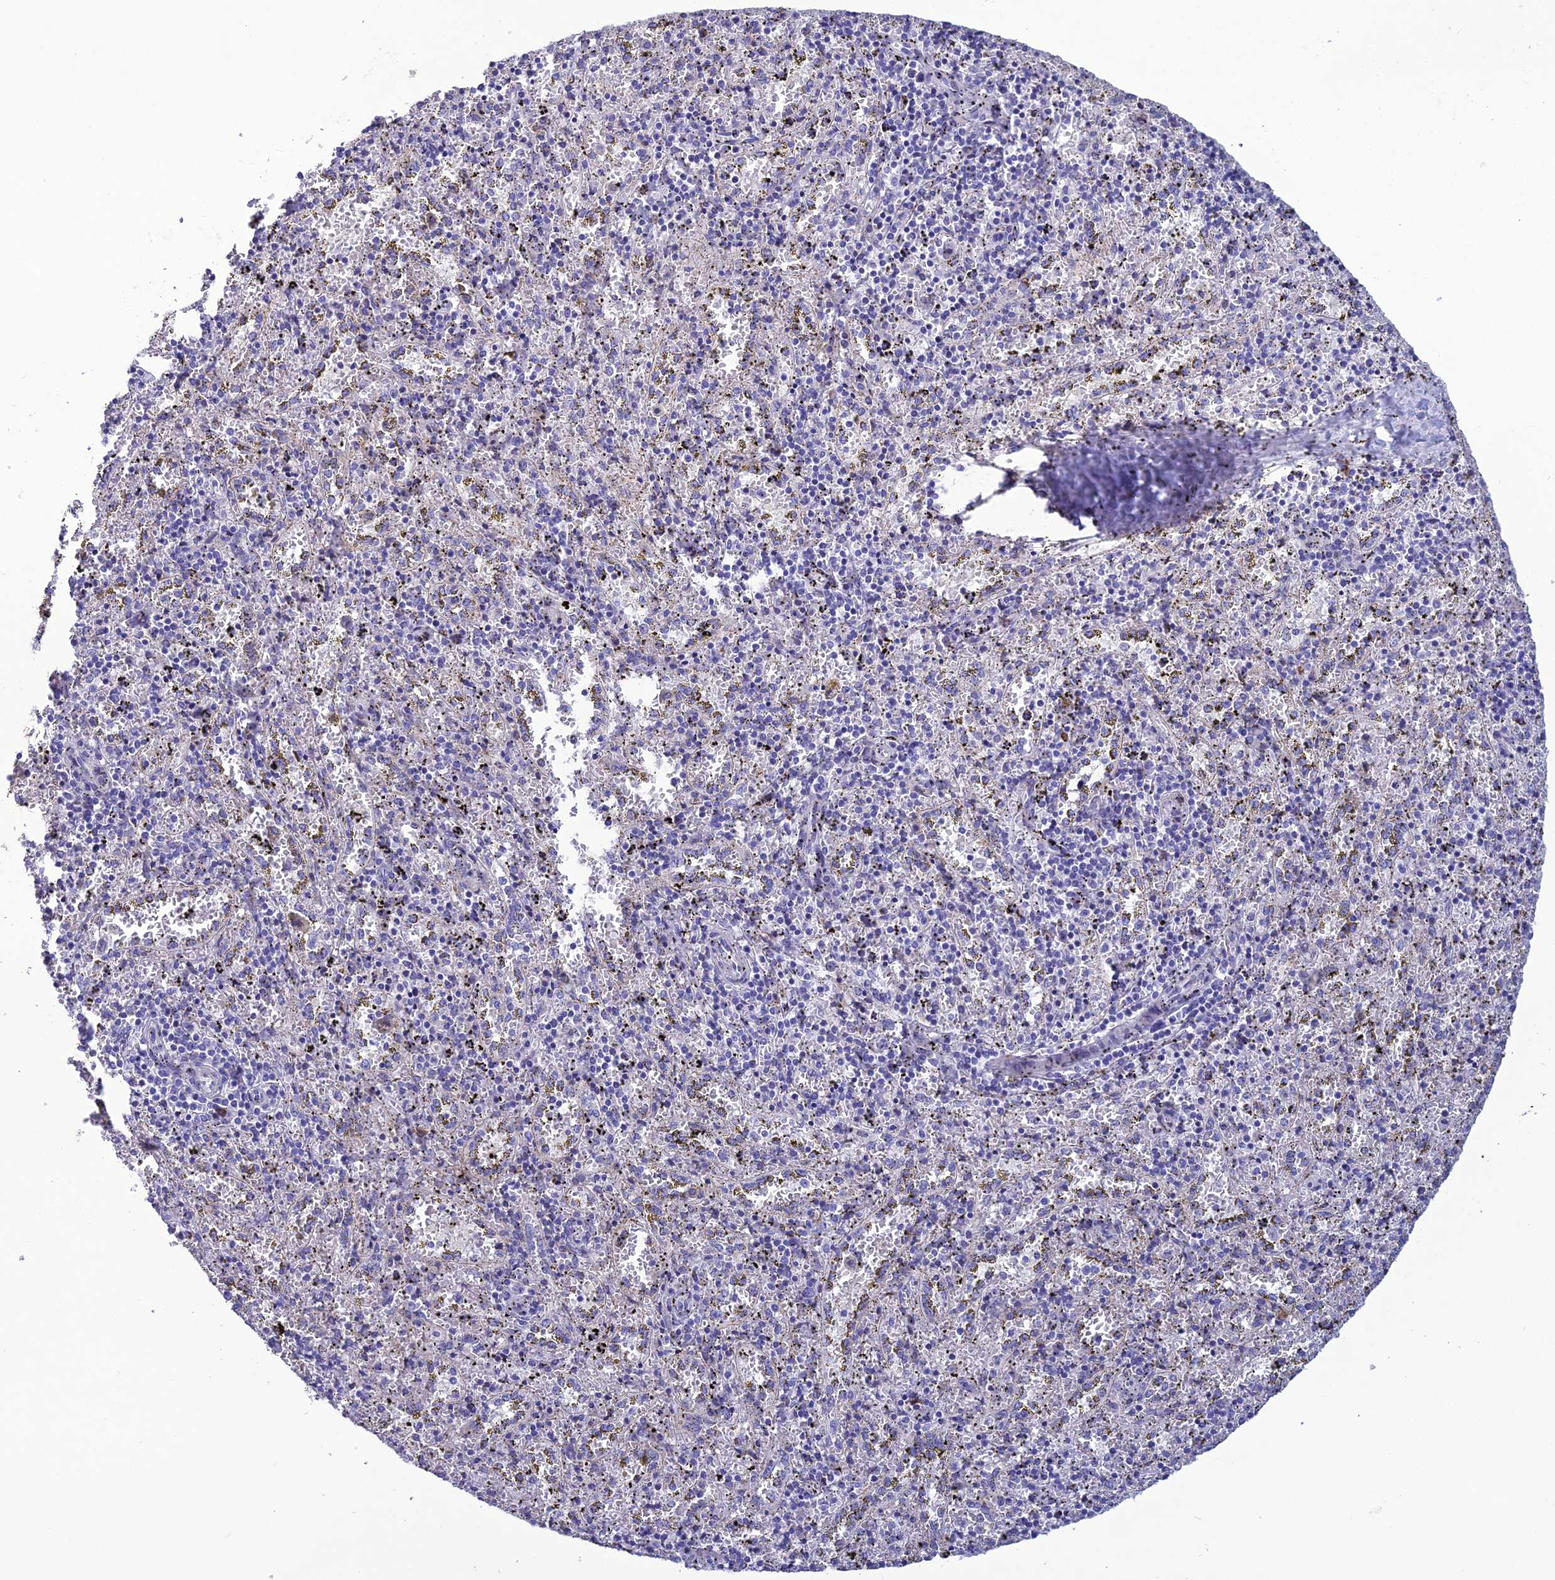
{"staining": {"intensity": "negative", "quantity": "none", "location": "none"}, "tissue": "spleen", "cell_type": "Cells in red pulp", "image_type": "normal", "snomed": [{"axis": "morphology", "description": "Normal tissue, NOS"}, {"axis": "topography", "description": "Spleen"}], "caption": "DAB (3,3'-diaminobenzidine) immunohistochemical staining of unremarkable human spleen shows no significant positivity in cells in red pulp. (Immunohistochemistry (ihc), brightfield microscopy, high magnification).", "gene": "OR56B1", "patient": {"sex": "male", "age": 11}}